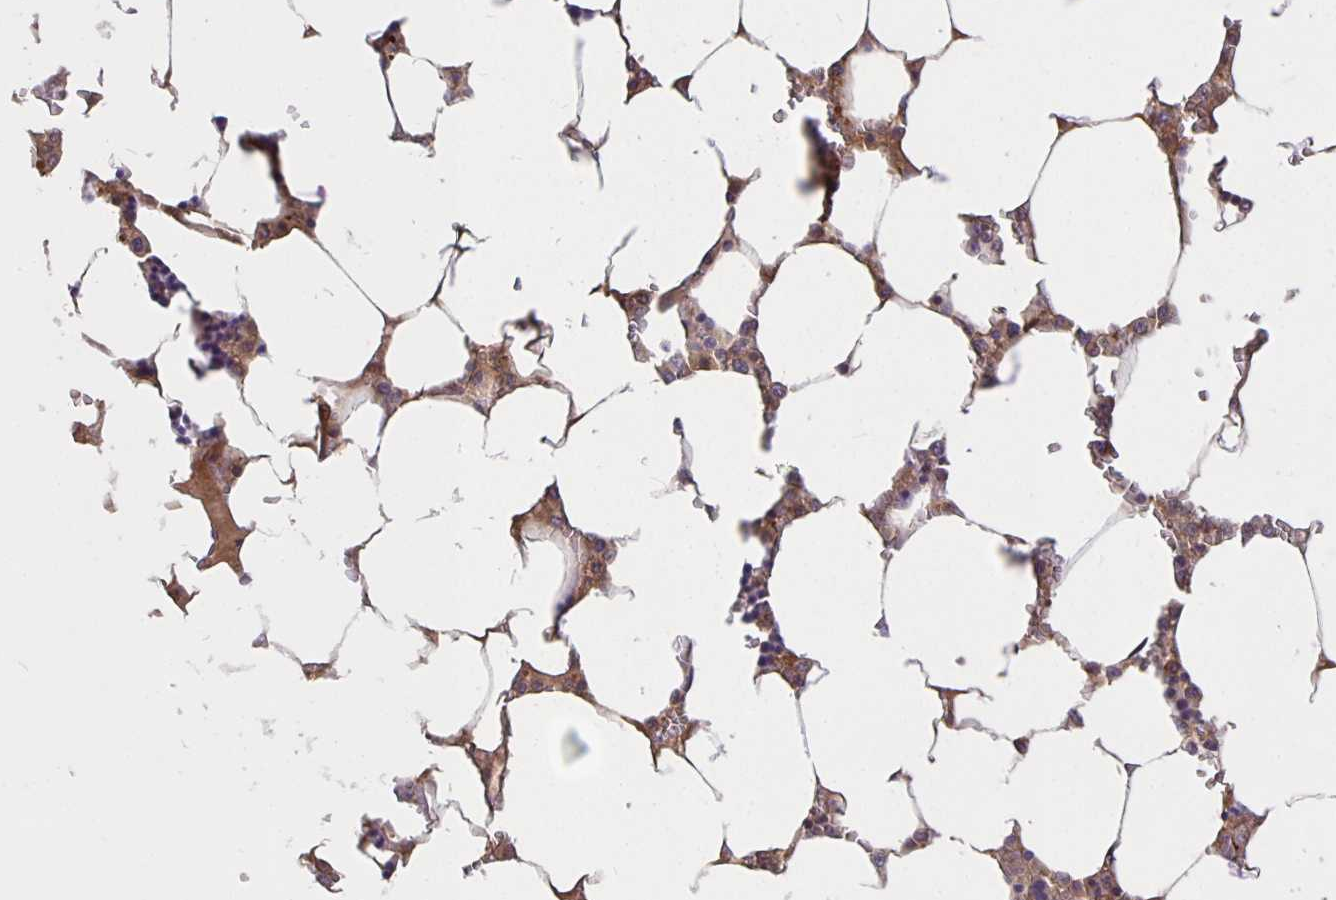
{"staining": {"intensity": "weak", "quantity": "25%-75%", "location": "cytoplasmic/membranous"}, "tissue": "bone marrow", "cell_type": "Hematopoietic cells", "image_type": "normal", "snomed": [{"axis": "morphology", "description": "Normal tissue, NOS"}, {"axis": "topography", "description": "Bone marrow"}], "caption": "This micrograph reveals immunohistochemistry staining of normal bone marrow, with low weak cytoplasmic/membranous staining in approximately 25%-75% of hematopoietic cells.", "gene": "NOG", "patient": {"sex": "male", "age": 64}}